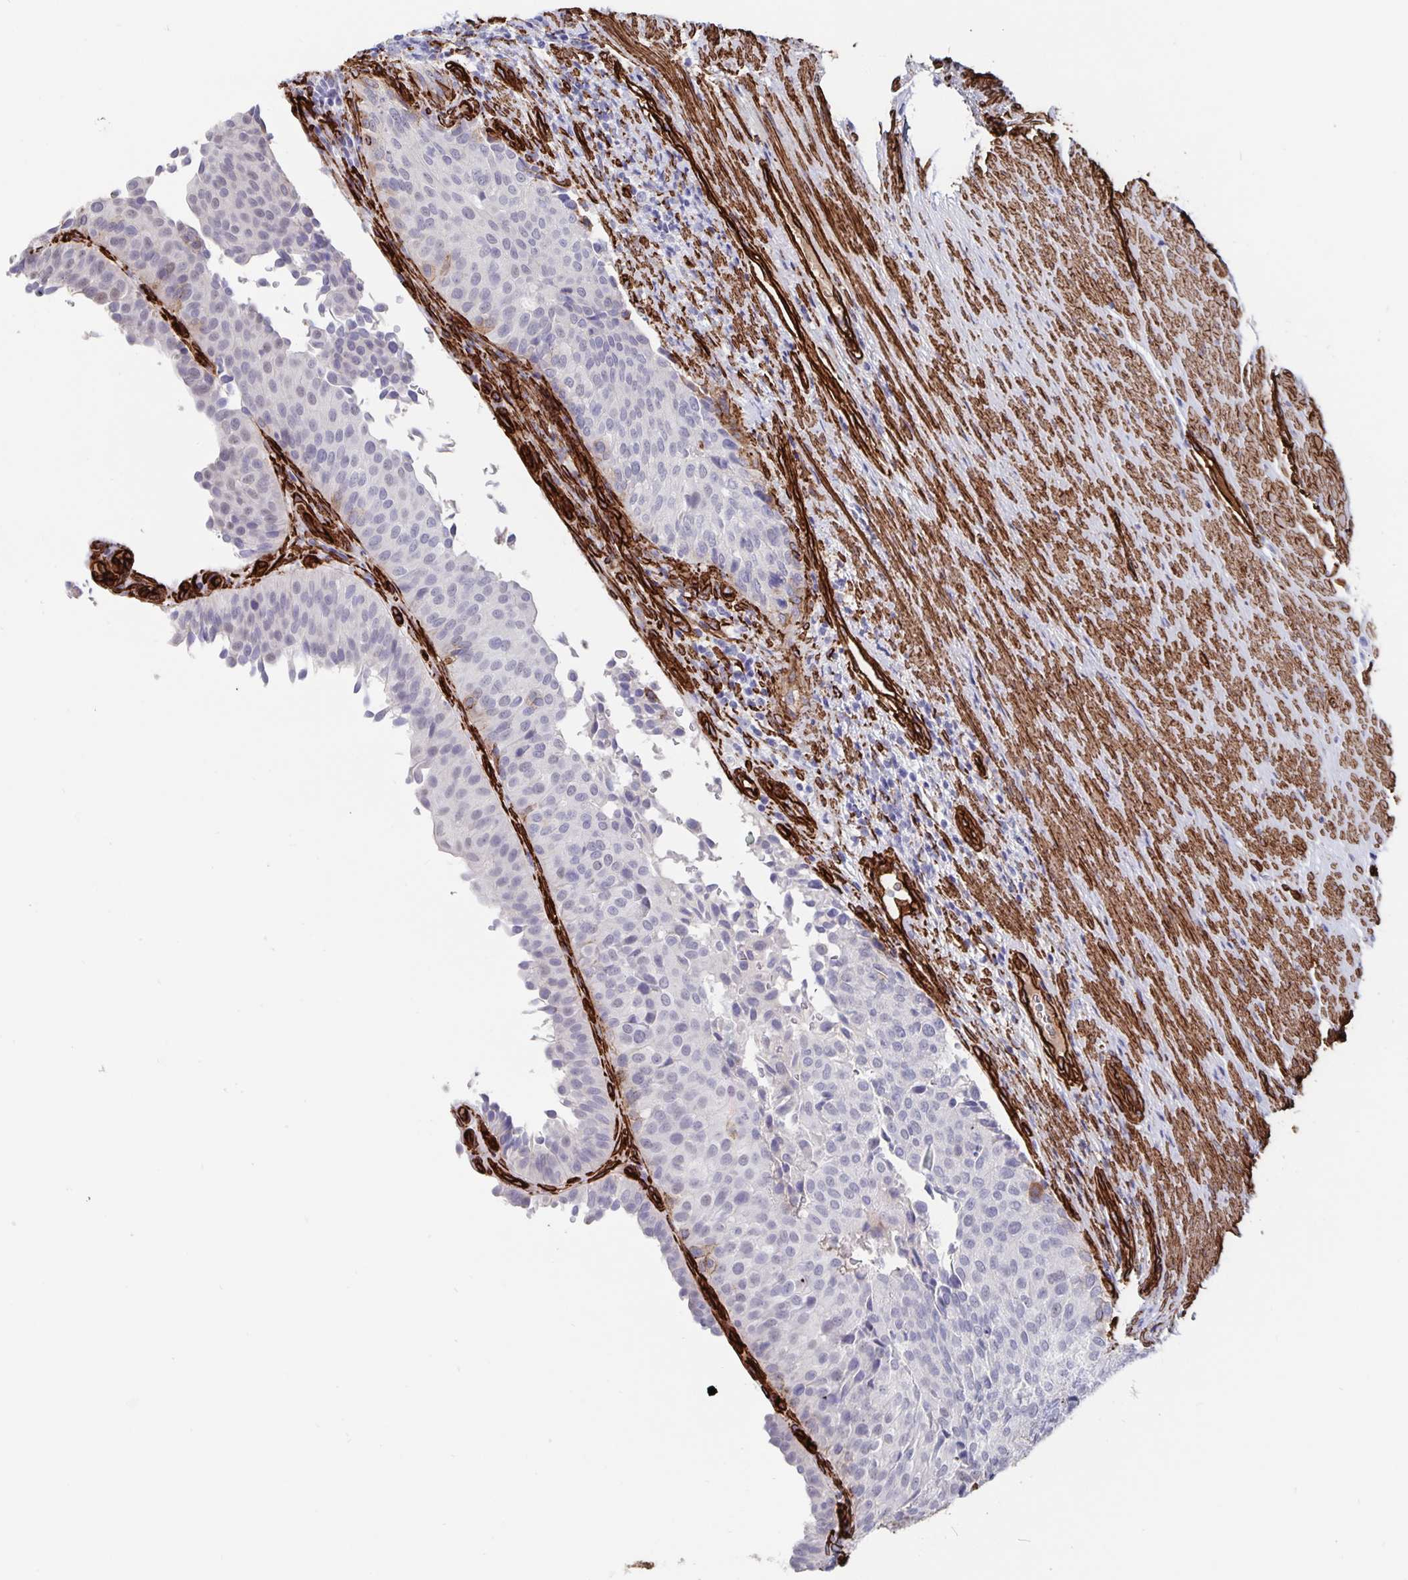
{"staining": {"intensity": "negative", "quantity": "none", "location": "none"}, "tissue": "urinary bladder", "cell_type": "Urothelial cells", "image_type": "normal", "snomed": [{"axis": "morphology", "description": "Normal tissue, NOS"}, {"axis": "topography", "description": "Urinary bladder"}, {"axis": "topography", "description": "Prostate"}], "caption": "This is a image of immunohistochemistry staining of normal urinary bladder, which shows no positivity in urothelial cells. (Brightfield microscopy of DAB (3,3'-diaminobenzidine) immunohistochemistry at high magnification).", "gene": "DCHS2", "patient": {"sex": "male", "age": 77}}